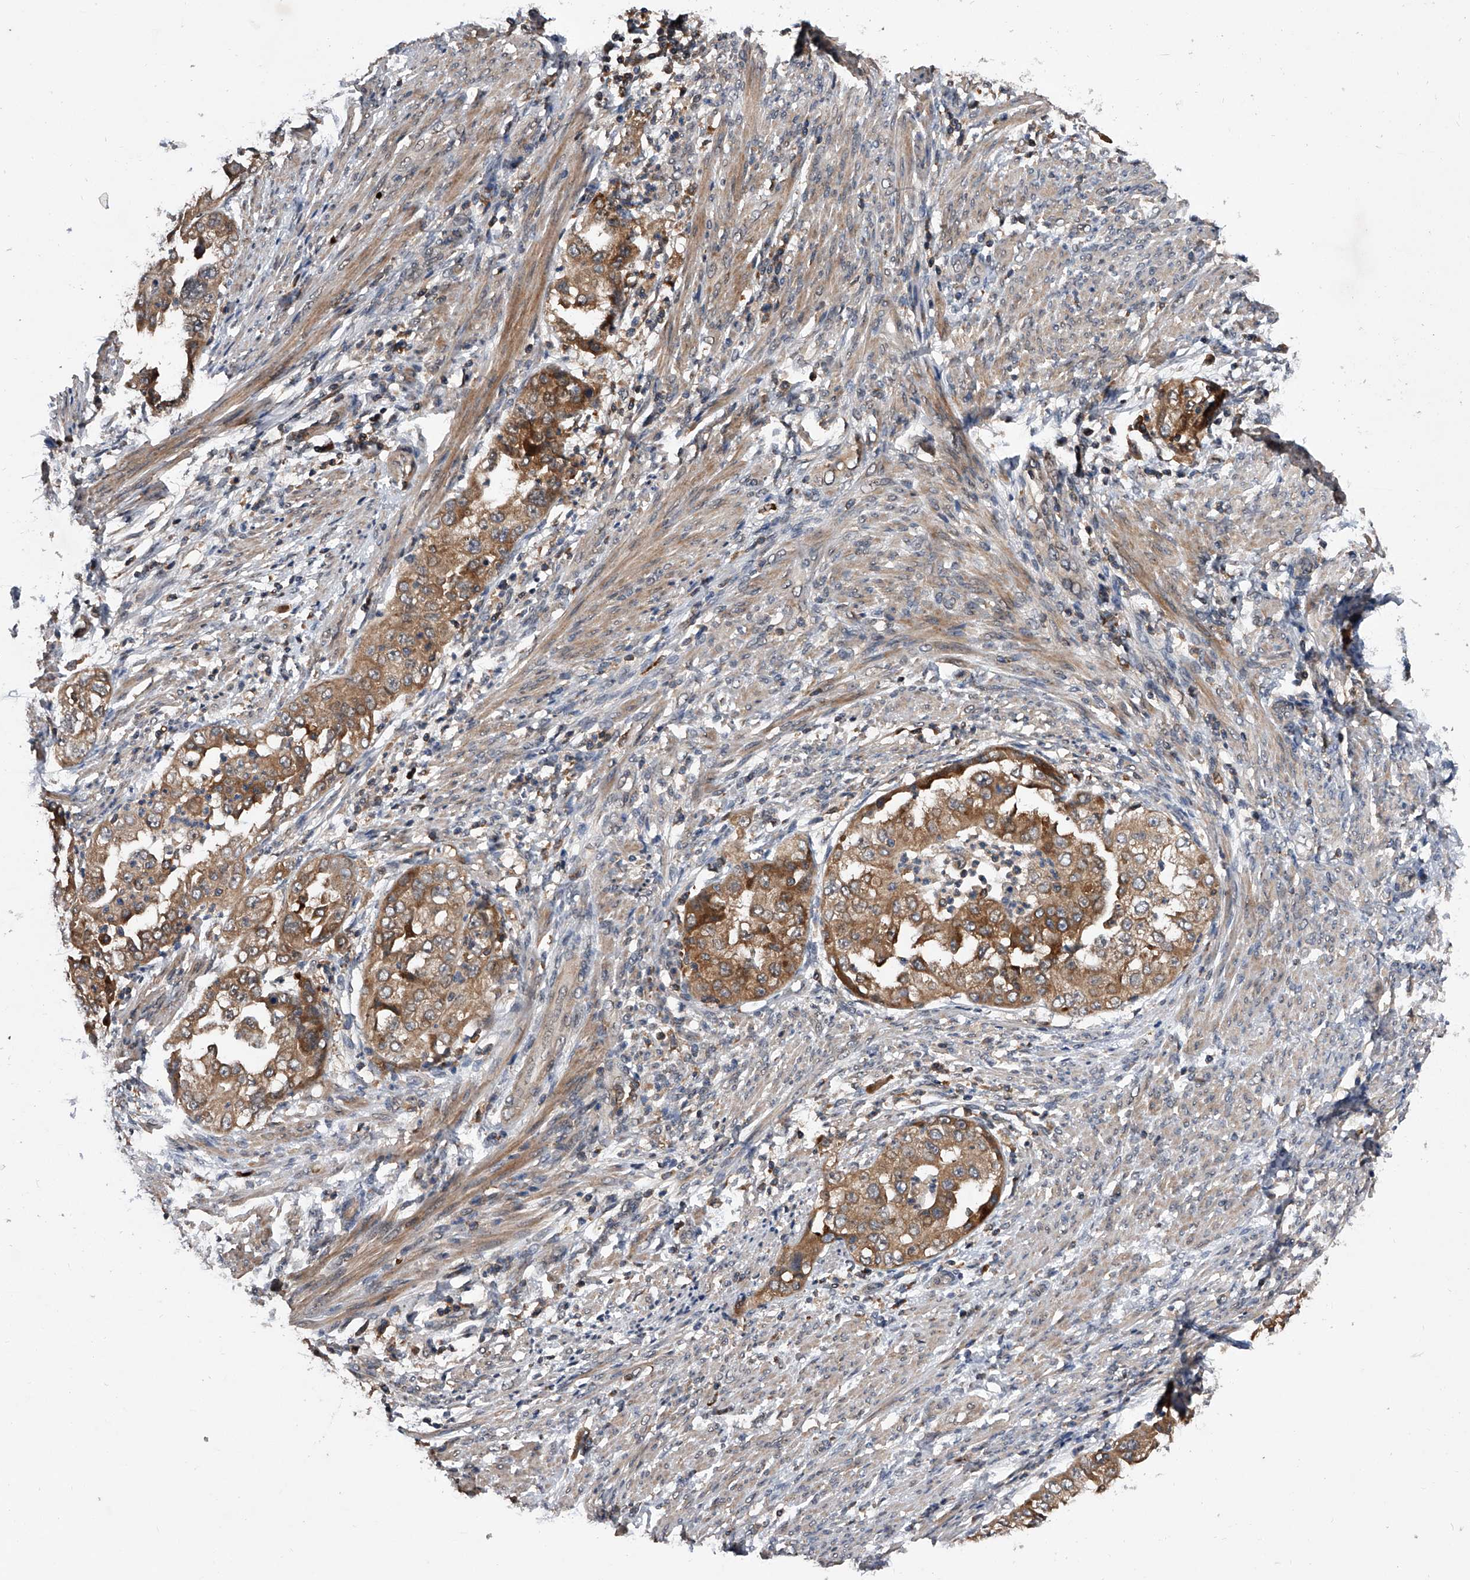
{"staining": {"intensity": "moderate", "quantity": ">75%", "location": "cytoplasmic/membranous"}, "tissue": "endometrial cancer", "cell_type": "Tumor cells", "image_type": "cancer", "snomed": [{"axis": "morphology", "description": "Adenocarcinoma, NOS"}, {"axis": "topography", "description": "Endometrium"}], "caption": "IHC photomicrograph of human endometrial cancer stained for a protein (brown), which exhibits medium levels of moderate cytoplasmic/membranous expression in about >75% of tumor cells.", "gene": "ZNF30", "patient": {"sex": "female", "age": 85}}